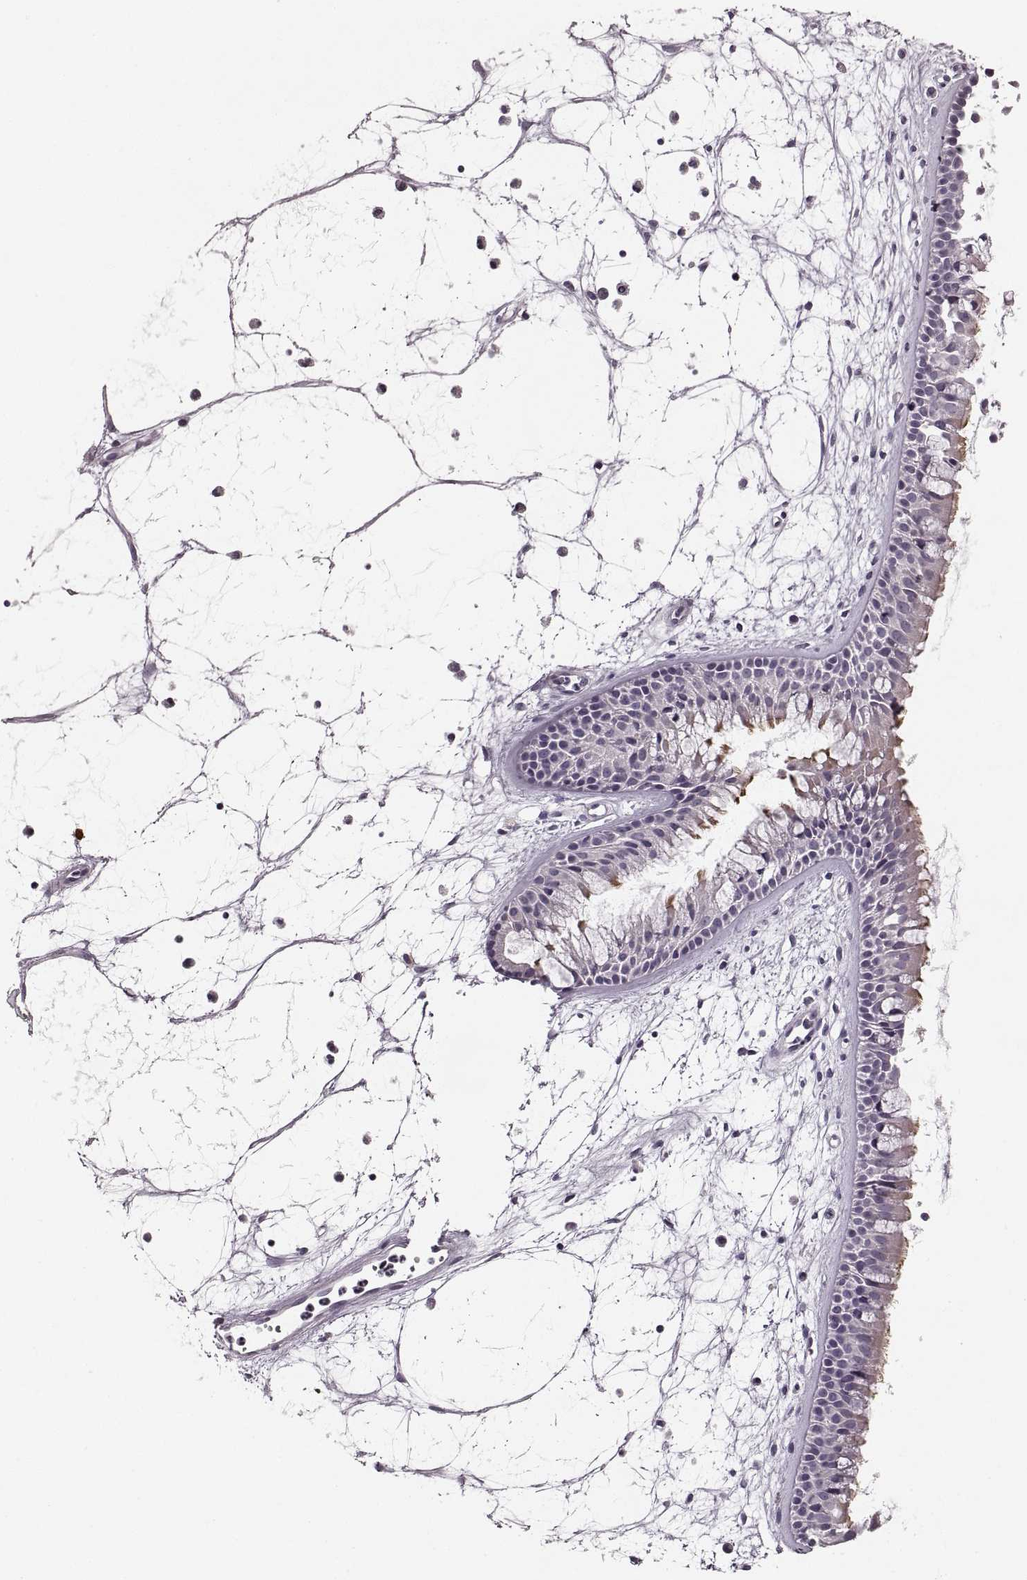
{"staining": {"intensity": "moderate", "quantity": "<25%", "location": "cytoplasmic/membranous"}, "tissue": "nasopharynx", "cell_type": "Respiratory epithelial cells", "image_type": "normal", "snomed": [{"axis": "morphology", "description": "Normal tissue, NOS"}, {"axis": "topography", "description": "Nasopharynx"}], "caption": "DAB immunohistochemical staining of benign human nasopharynx displays moderate cytoplasmic/membranous protein positivity in about <25% of respiratory epithelial cells.", "gene": "CNTN1", "patient": {"sex": "female", "age": 68}}